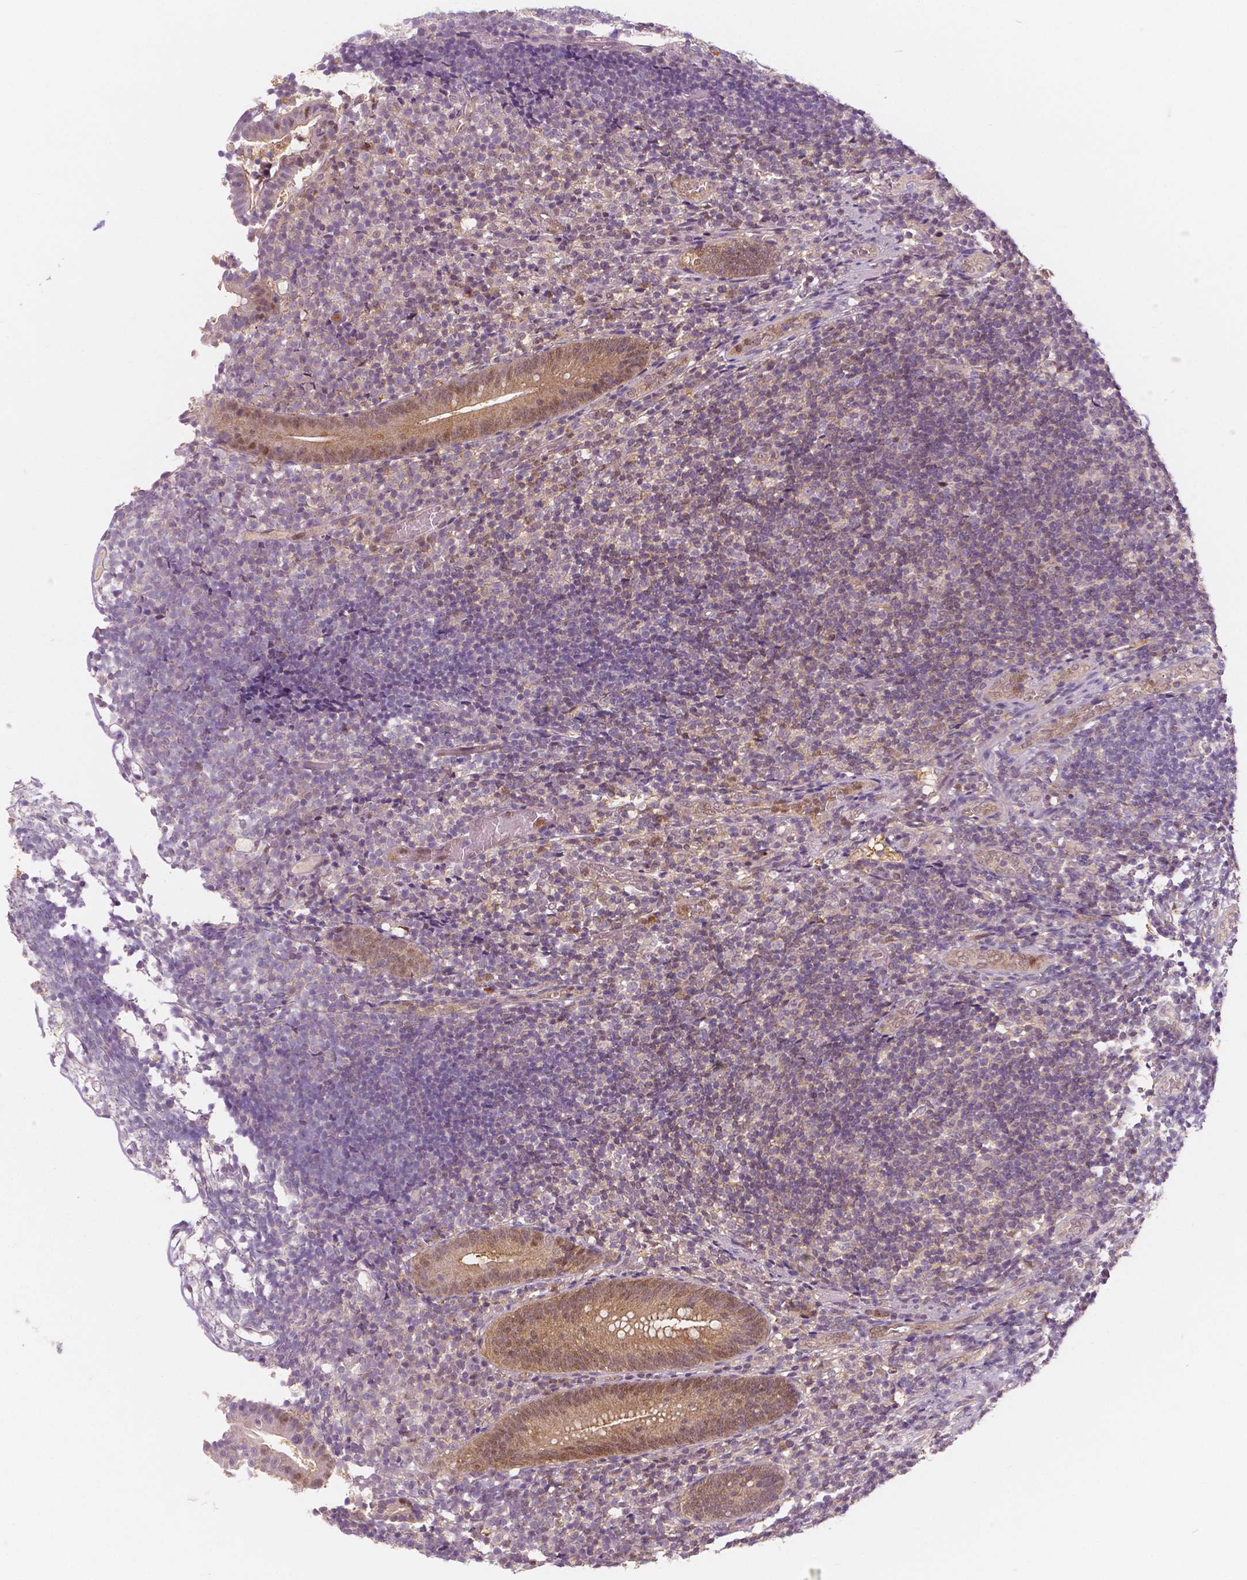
{"staining": {"intensity": "moderate", "quantity": ">75%", "location": "cytoplasmic/membranous,nuclear"}, "tissue": "appendix", "cell_type": "Glandular cells", "image_type": "normal", "snomed": [{"axis": "morphology", "description": "Normal tissue, NOS"}, {"axis": "topography", "description": "Appendix"}], "caption": "About >75% of glandular cells in unremarkable appendix show moderate cytoplasmic/membranous,nuclear protein expression as visualized by brown immunohistochemical staining.", "gene": "NAPRT", "patient": {"sex": "female", "age": 32}}